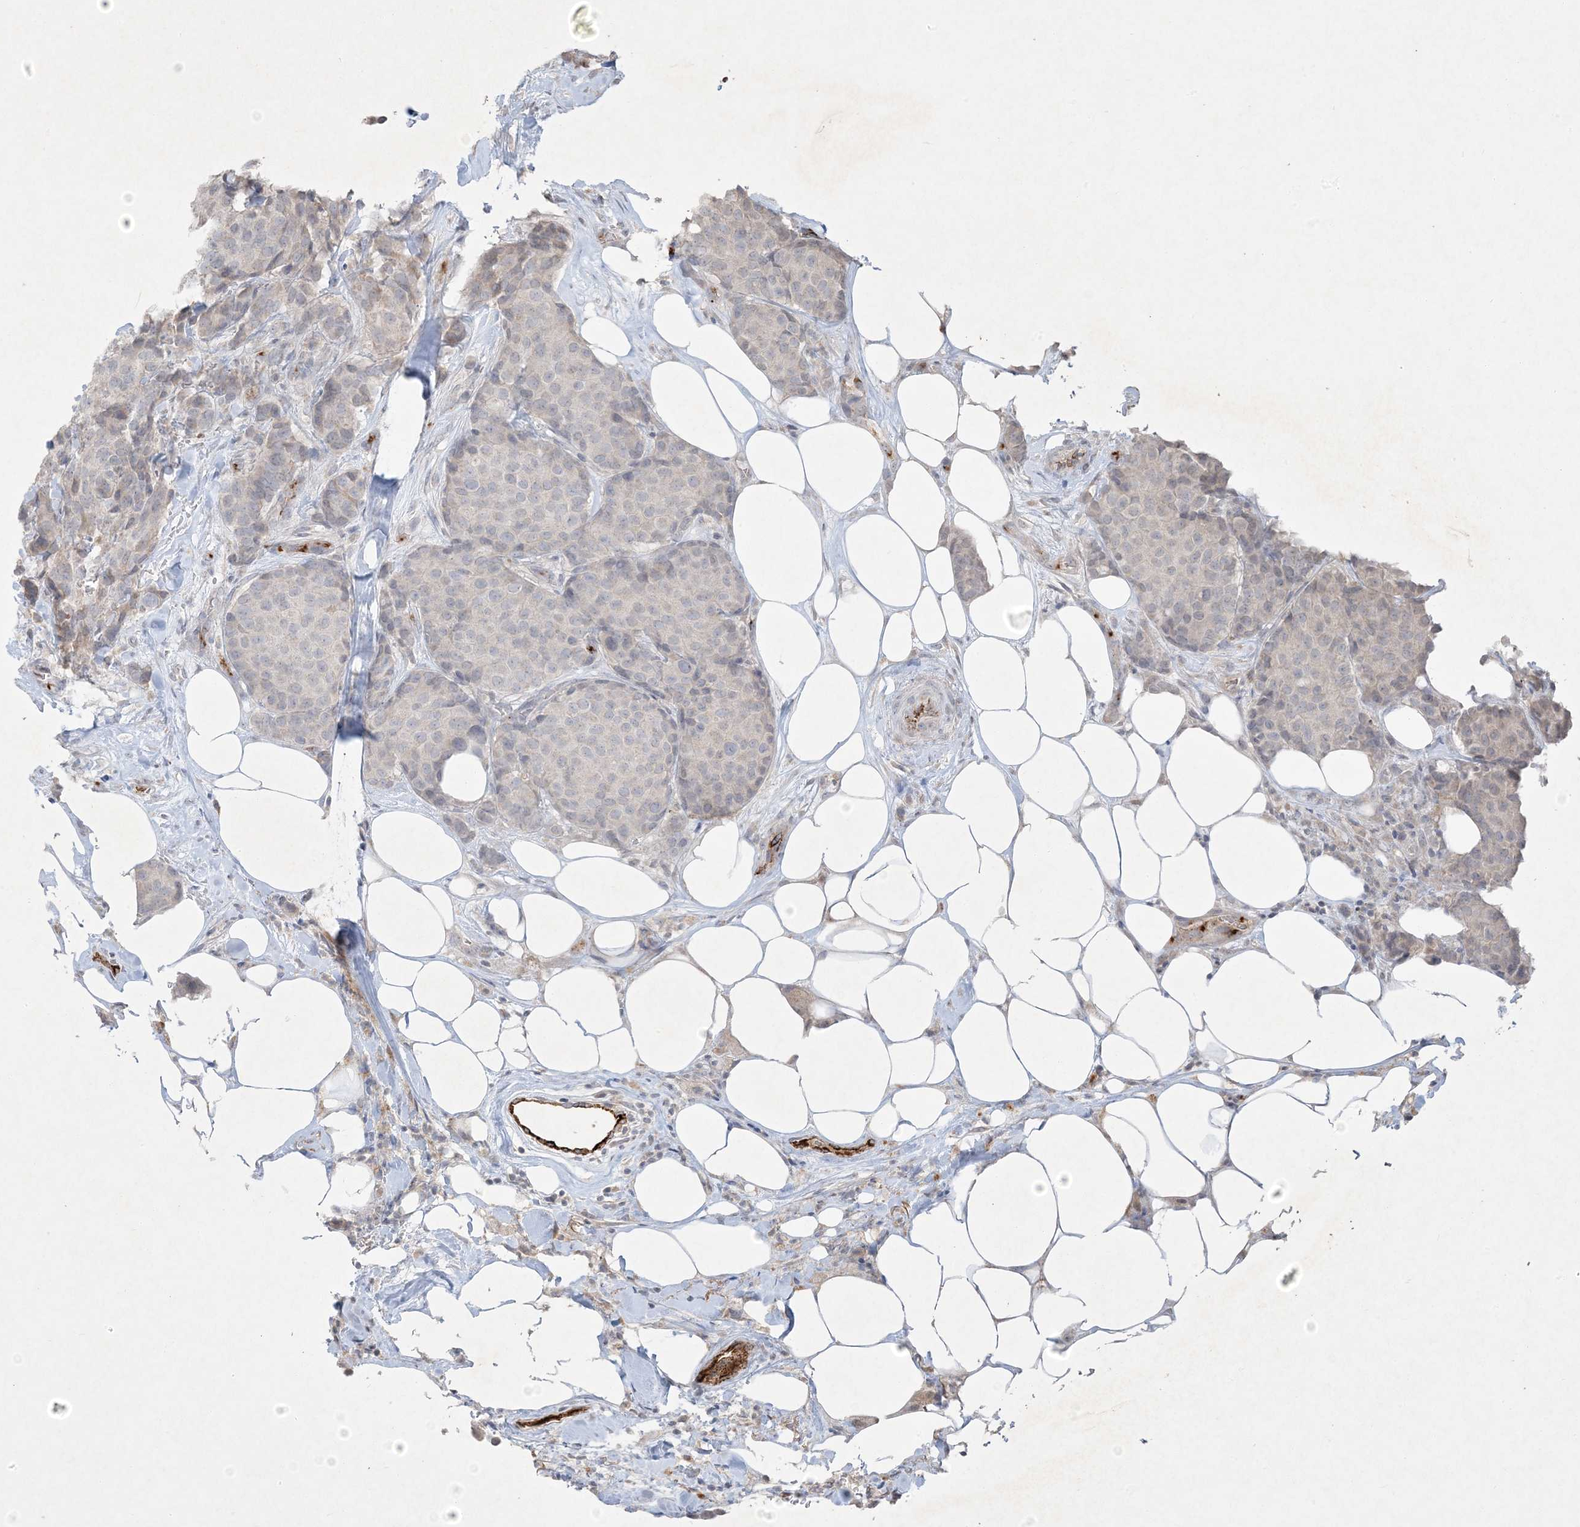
{"staining": {"intensity": "negative", "quantity": "none", "location": "none"}, "tissue": "breast cancer", "cell_type": "Tumor cells", "image_type": "cancer", "snomed": [{"axis": "morphology", "description": "Duct carcinoma"}, {"axis": "topography", "description": "Breast"}], "caption": "Breast cancer stained for a protein using immunohistochemistry (IHC) demonstrates no staining tumor cells.", "gene": "PRSS36", "patient": {"sex": "female", "age": 75}}